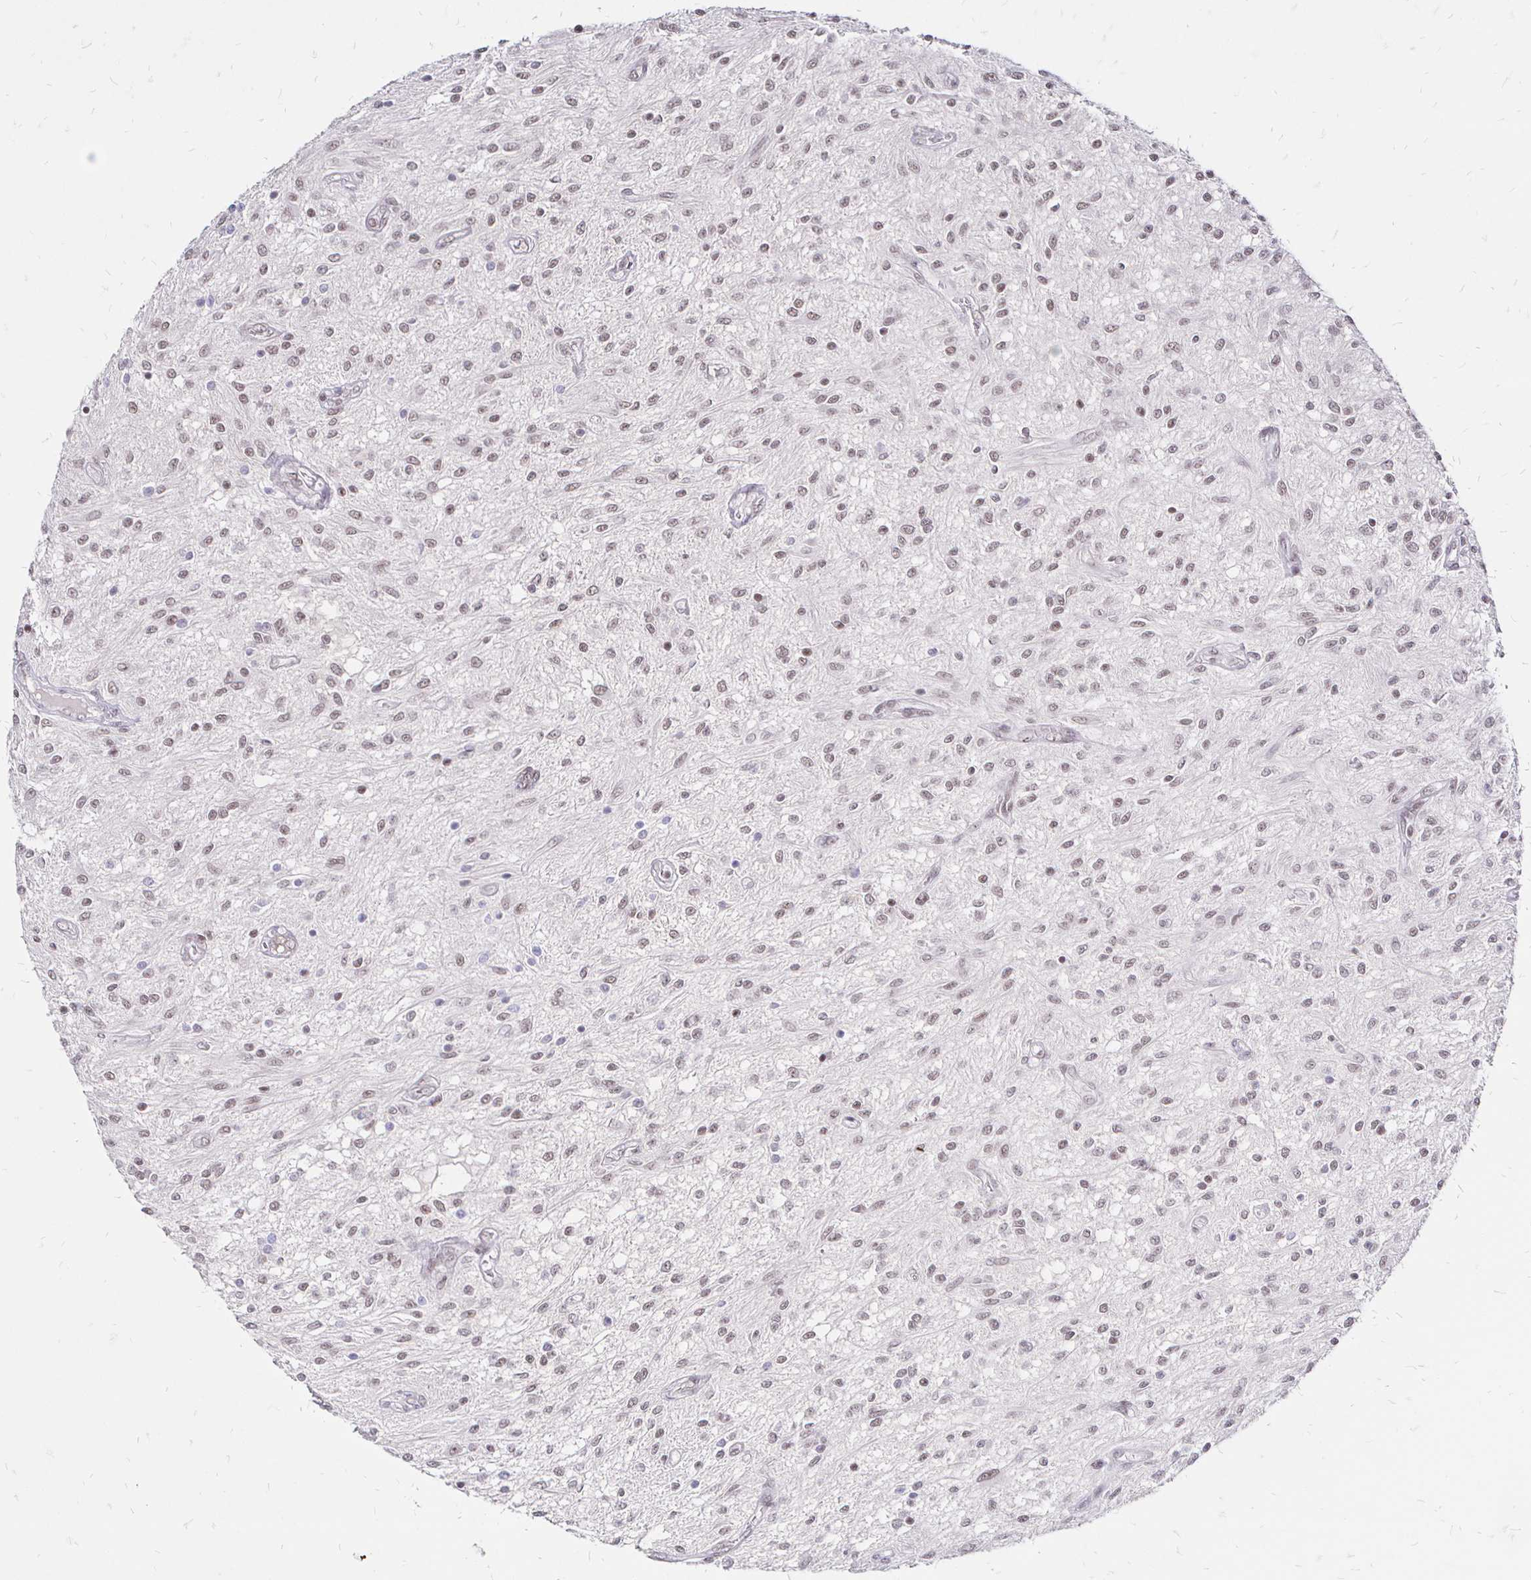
{"staining": {"intensity": "weak", "quantity": ">75%", "location": "nuclear"}, "tissue": "glioma", "cell_type": "Tumor cells", "image_type": "cancer", "snomed": [{"axis": "morphology", "description": "Glioma, malignant, Low grade"}, {"axis": "topography", "description": "Cerebellum"}], "caption": "Immunohistochemistry photomicrograph of neoplastic tissue: glioma stained using IHC shows low levels of weak protein expression localized specifically in the nuclear of tumor cells, appearing as a nuclear brown color.", "gene": "SIN3A", "patient": {"sex": "female", "age": 14}}